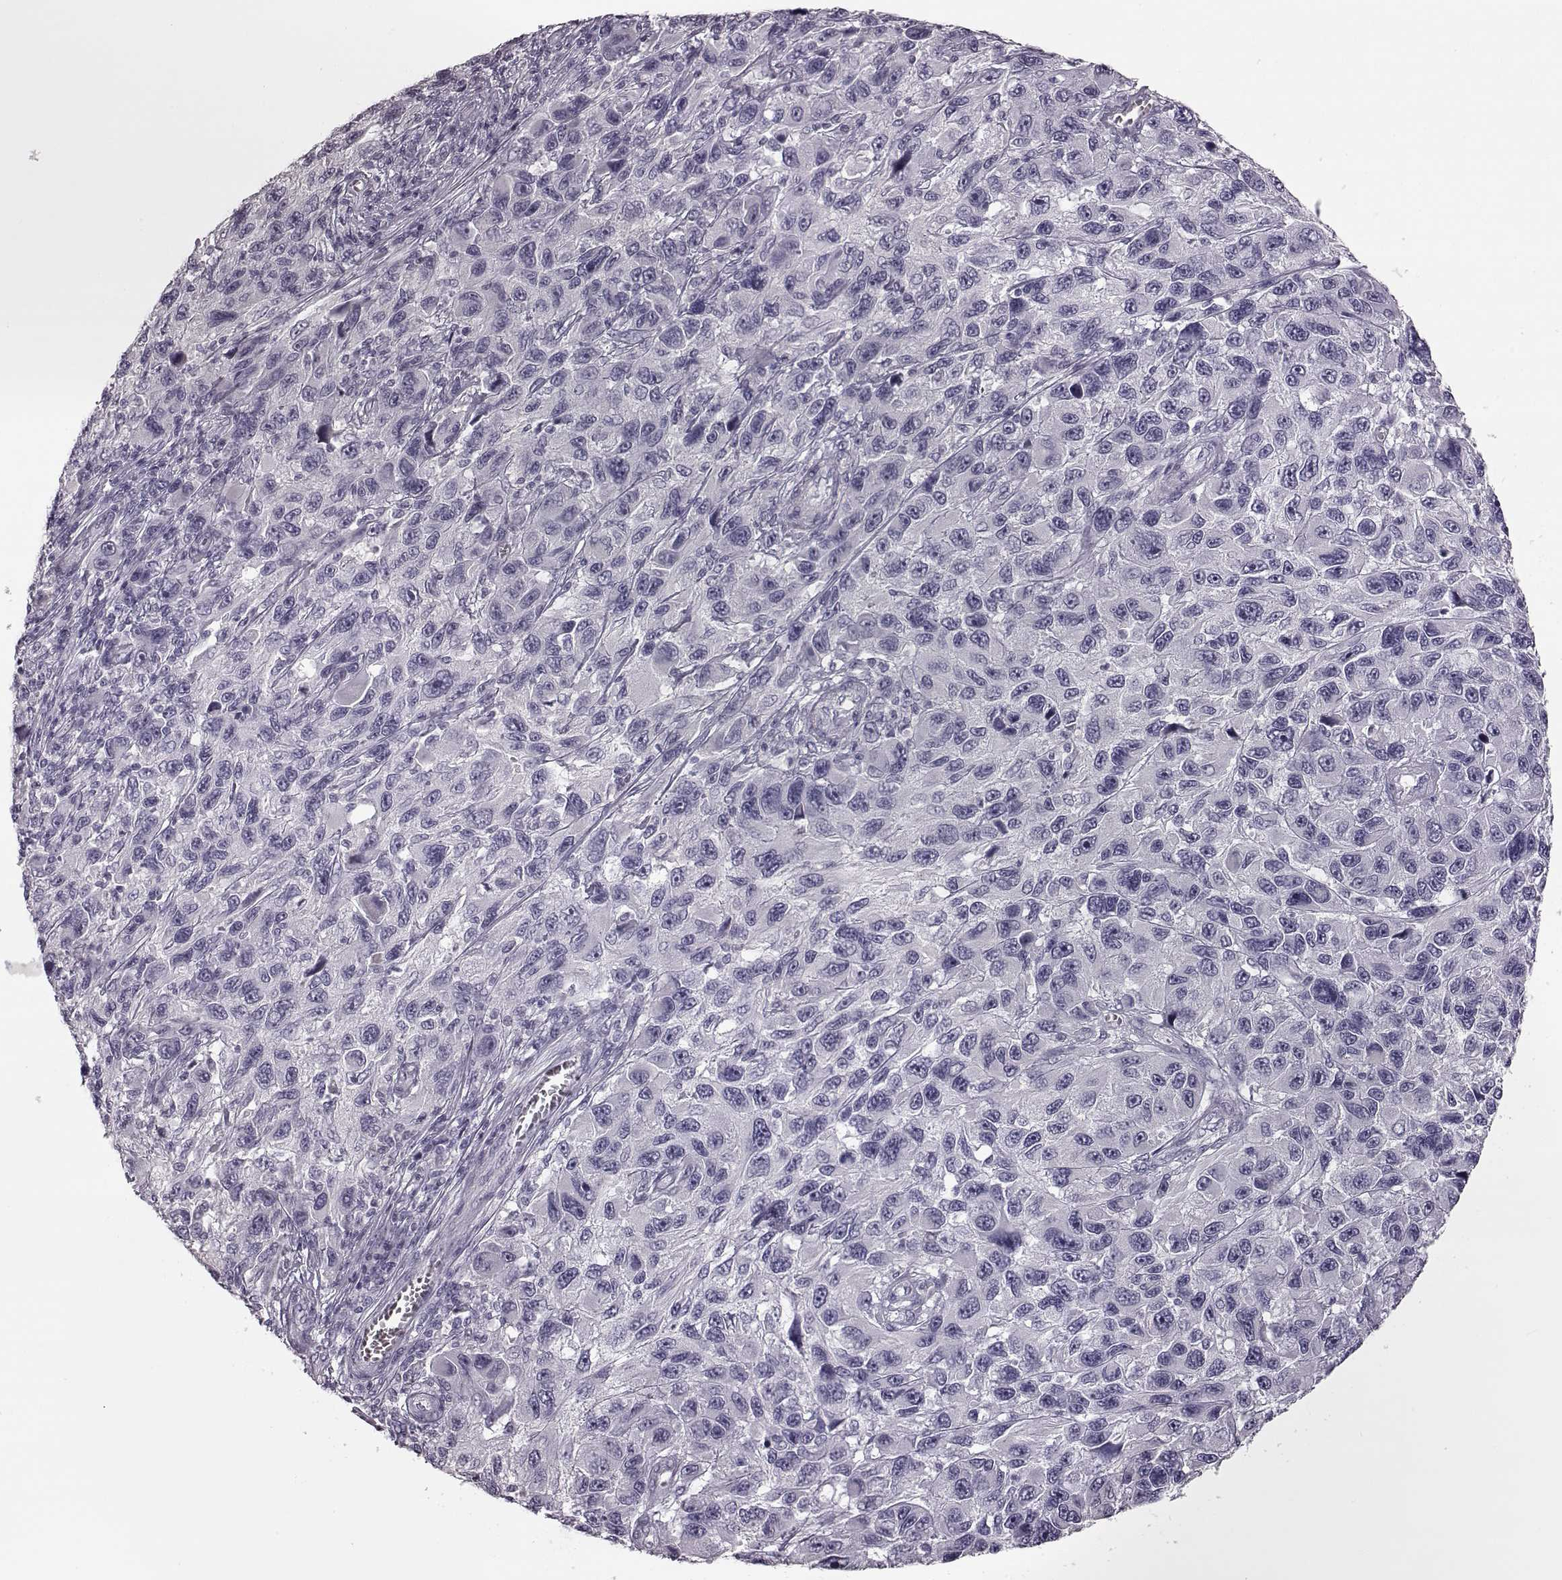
{"staining": {"intensity": "negative", "quantity": "none", "location": "none"}, "tissue": "melanoma", "cell_type": "Tumor cells", "image_type": "cancer", "snomed": [{"axis": "morphology", "description": "Malignant melanoma, NOS"}, {"axis": "topography", "description": "Skin"}], "caption": "The immunohistochemistry (IHC) micrograph has no significant staining in tumor cells of malignant melanoma tissue. Nuclei are stained in blue.", "gene": "ZNF433", "patient": {"sex": "male", "age": 53}}